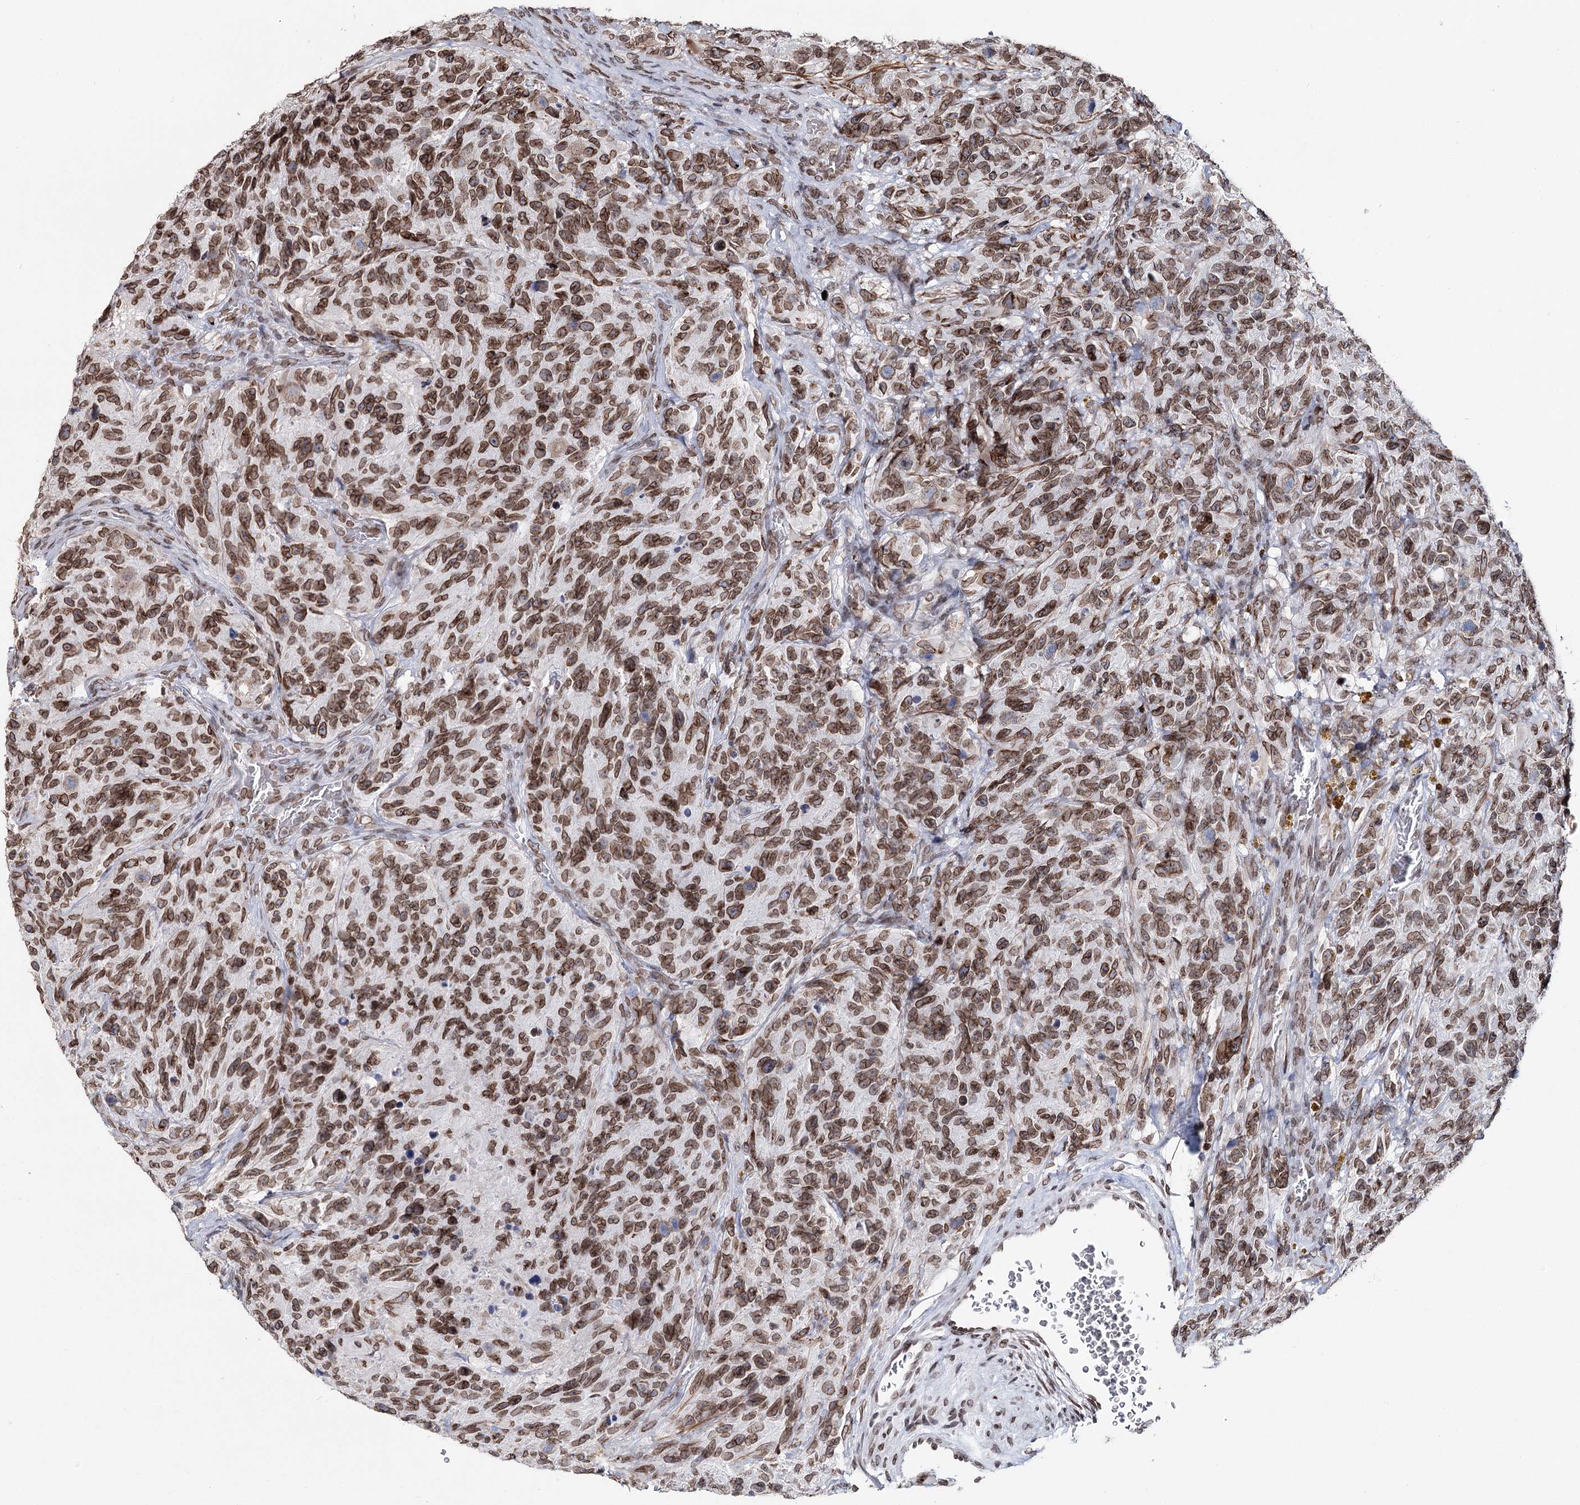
{"staining": {"intensity": "moderate", "quantity": ">75%", "location": "cytoplasmic/membranous,nuclear"}, "tissue": "glioma", "cell_type": "Tumor cells", "image_type": "cancer", "snomed": [{"axis": "morphology", "description": "Glioma, malignant, High grade"}, {"axis": "topography", "description": "Brain"}], "caption": "Immunohistochemical staining of malignant glioma (high-grade) reveals medium levels of moderate cytoplasmic/membranous and nuclear positivity in about >75% of tumor cells.", "gene": "KIAA0930", "patient": {"sex": "male", "age": 69}}